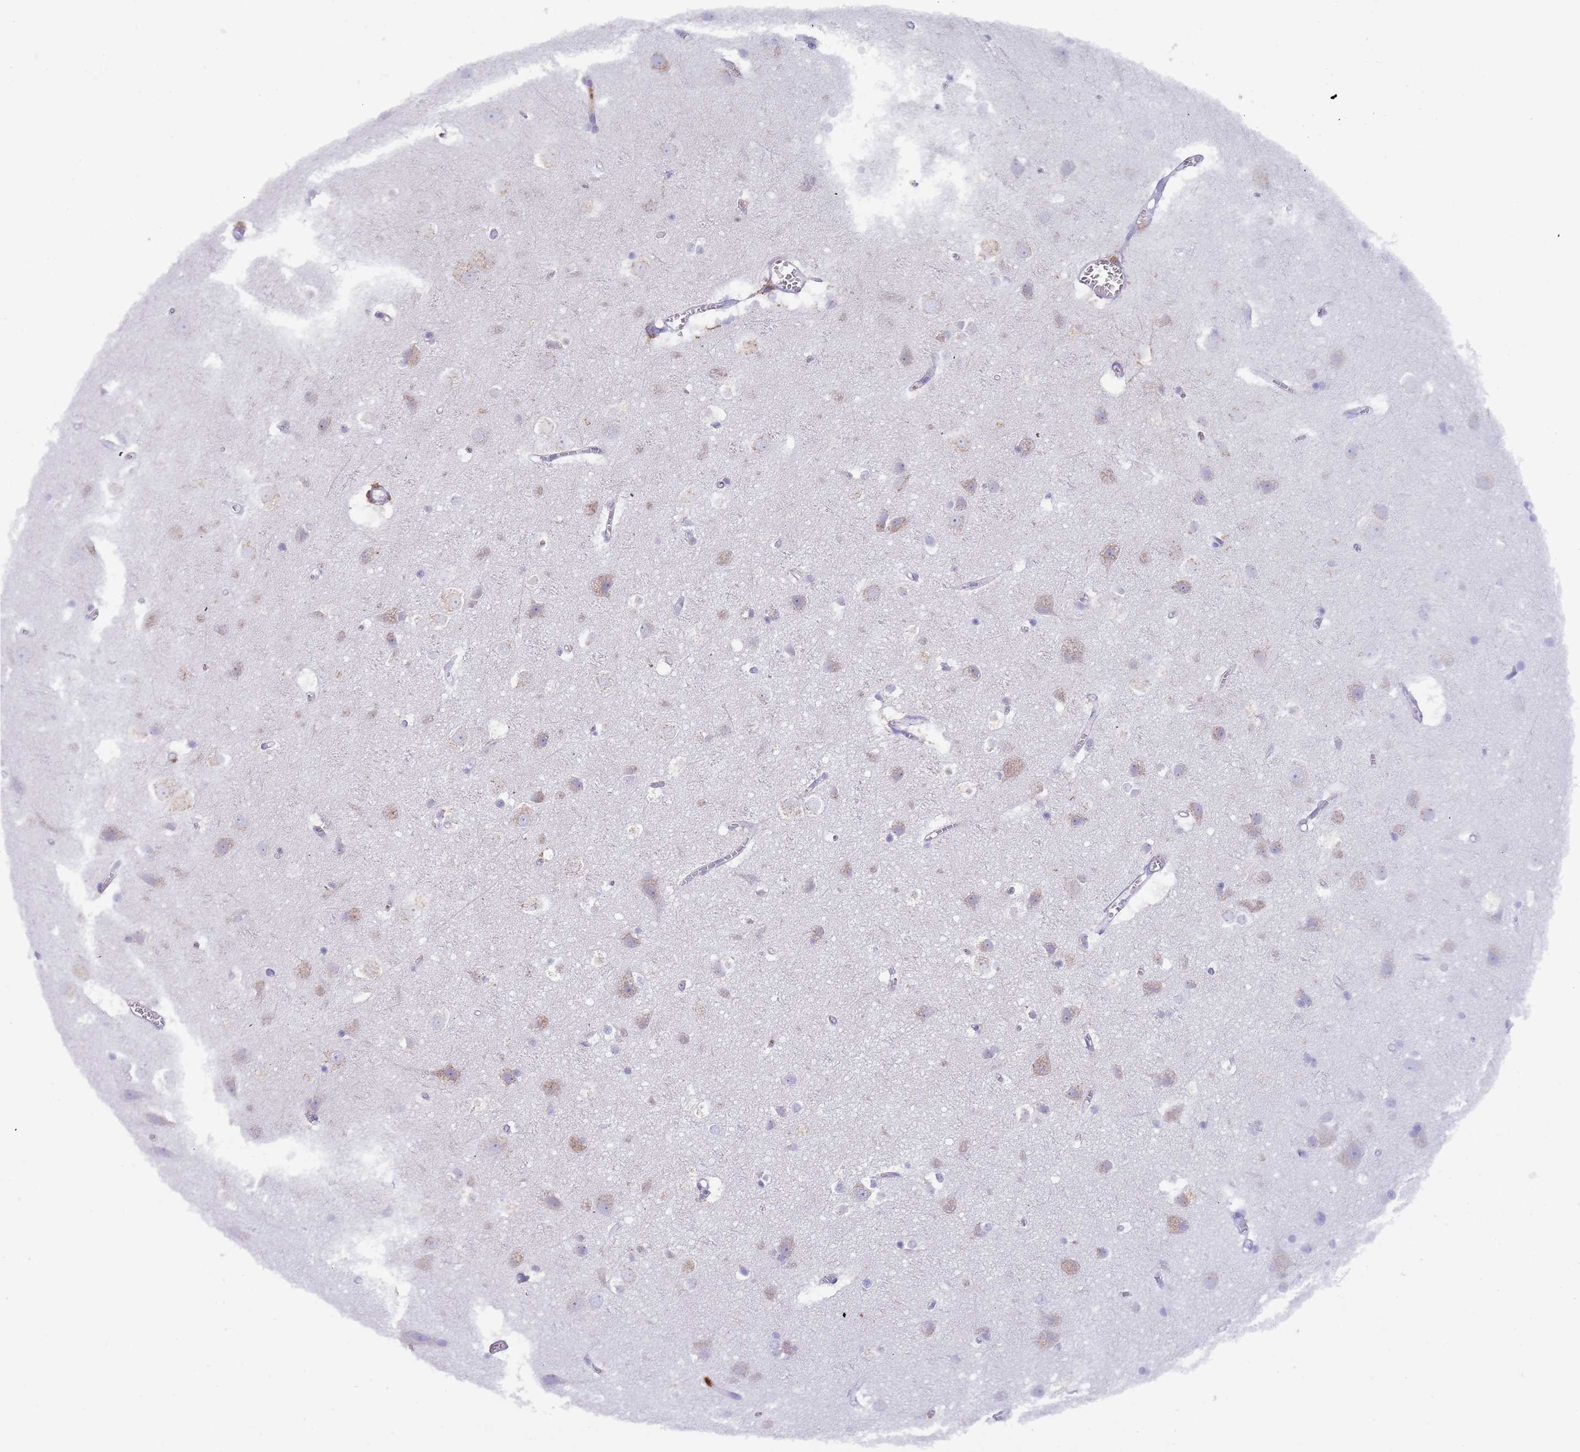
{"staining": {"intensity": "negative", "quantity": "none", "location": "none"}, "tissue": "cerebral cortex", "cell_type": "Endothelial cells", "image_type": "normal", "snomed": [{"axis": "morphology", "description": "Normal tissue, NOS"}, {"axis": "topography", "description": "Cerebral cortex"}], "caption": "Immunohistochemistry histopathology image of unremarkable cerebral cortex: human cerebral cortex stained with DAB (3,3'-diaminobenzidine) displays no significant protein staining in endothelial cells.", "gene": "TMEM251", "patient": {"sex": "male", "age": 54}}